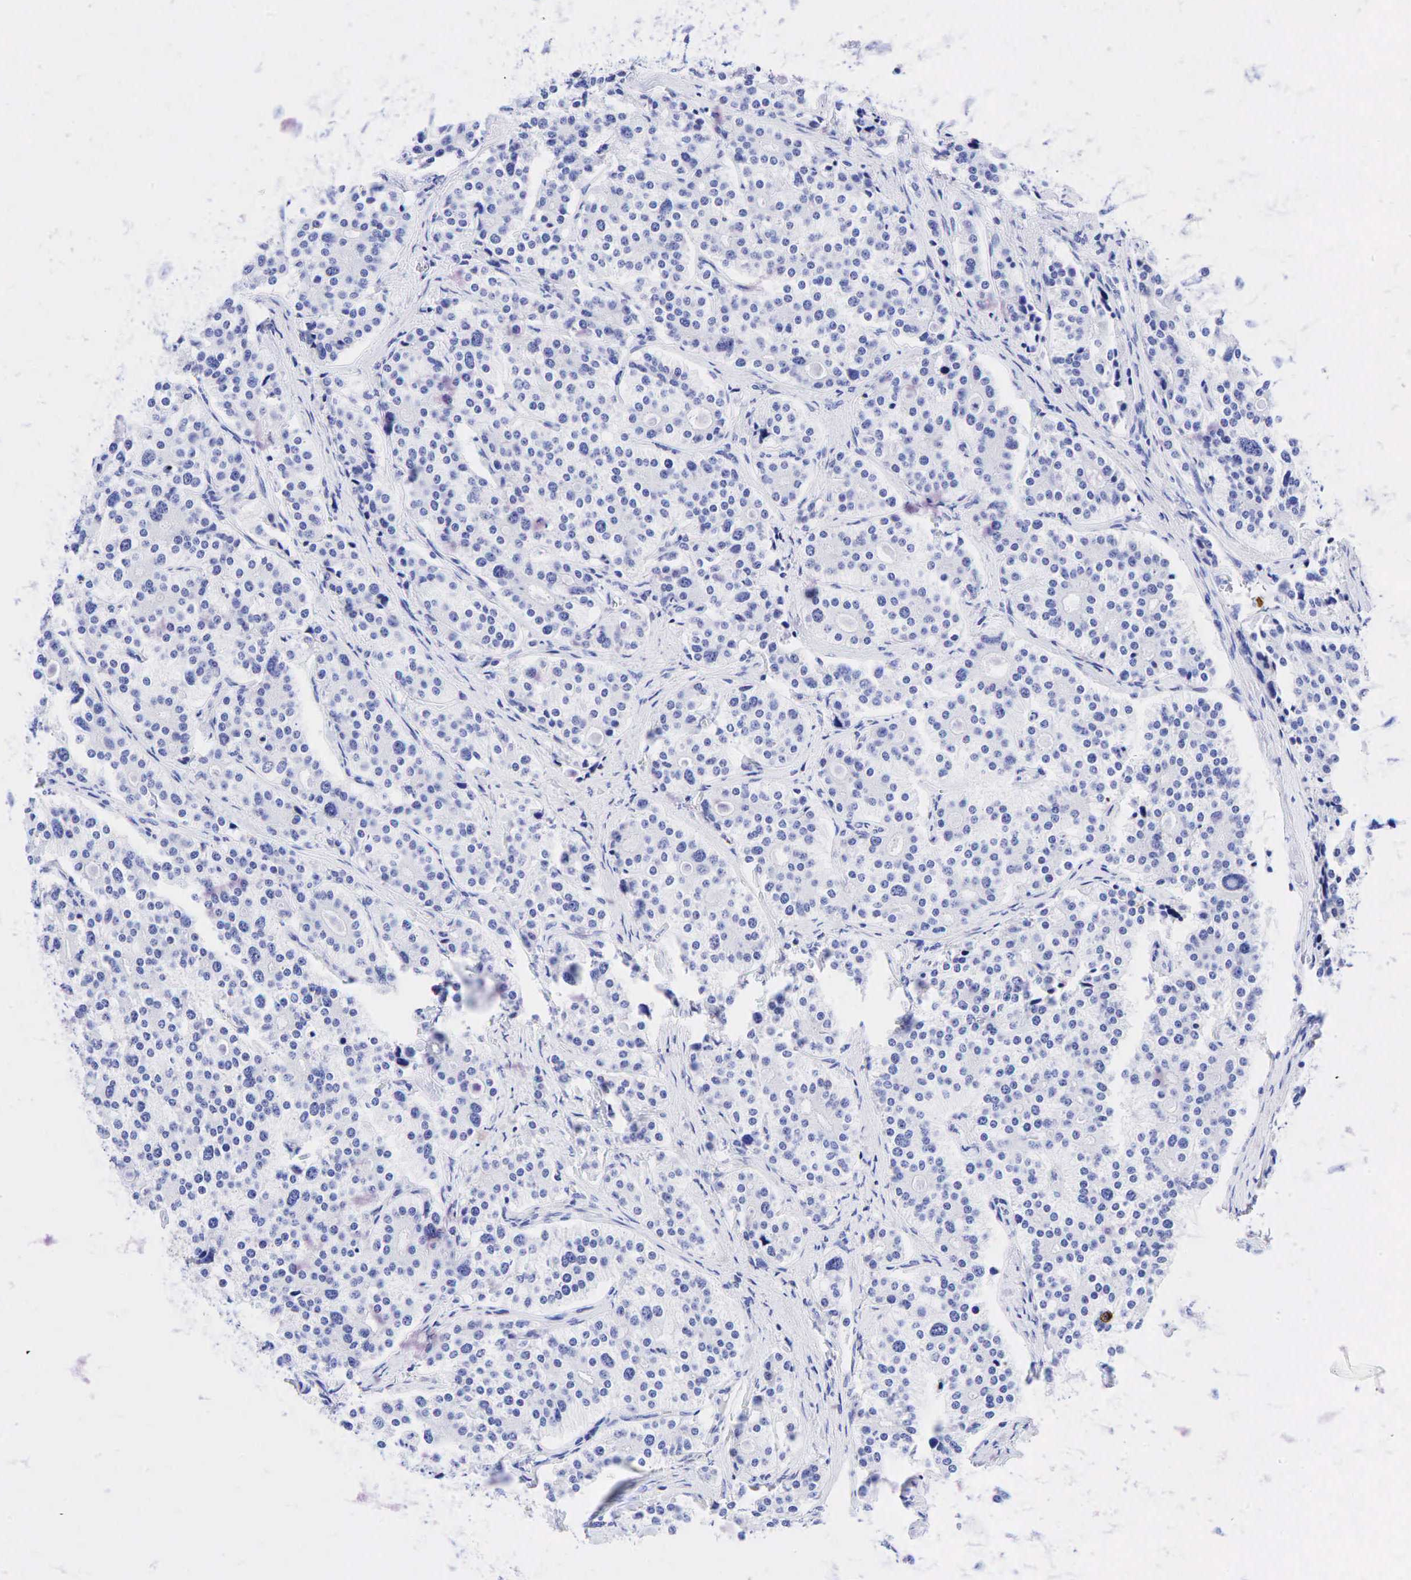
{"staining": {"intensity": "negative", "quantity": "none", "location": "none"}, "tissue": "carcinoid", "cell_type": "Tumor cells", "image_type": "cancer", "snomed": [{"axis": "morphology", "description": "Carcinoid, malignant, NOS"}, {"axis": "topography", "description": "Small intestine"}], "caption": "Image shows no protein expression in tumor cells of carcinoid tissue.", "gene": "FUT4", "patient": {"sex": "male", "age": 63}}